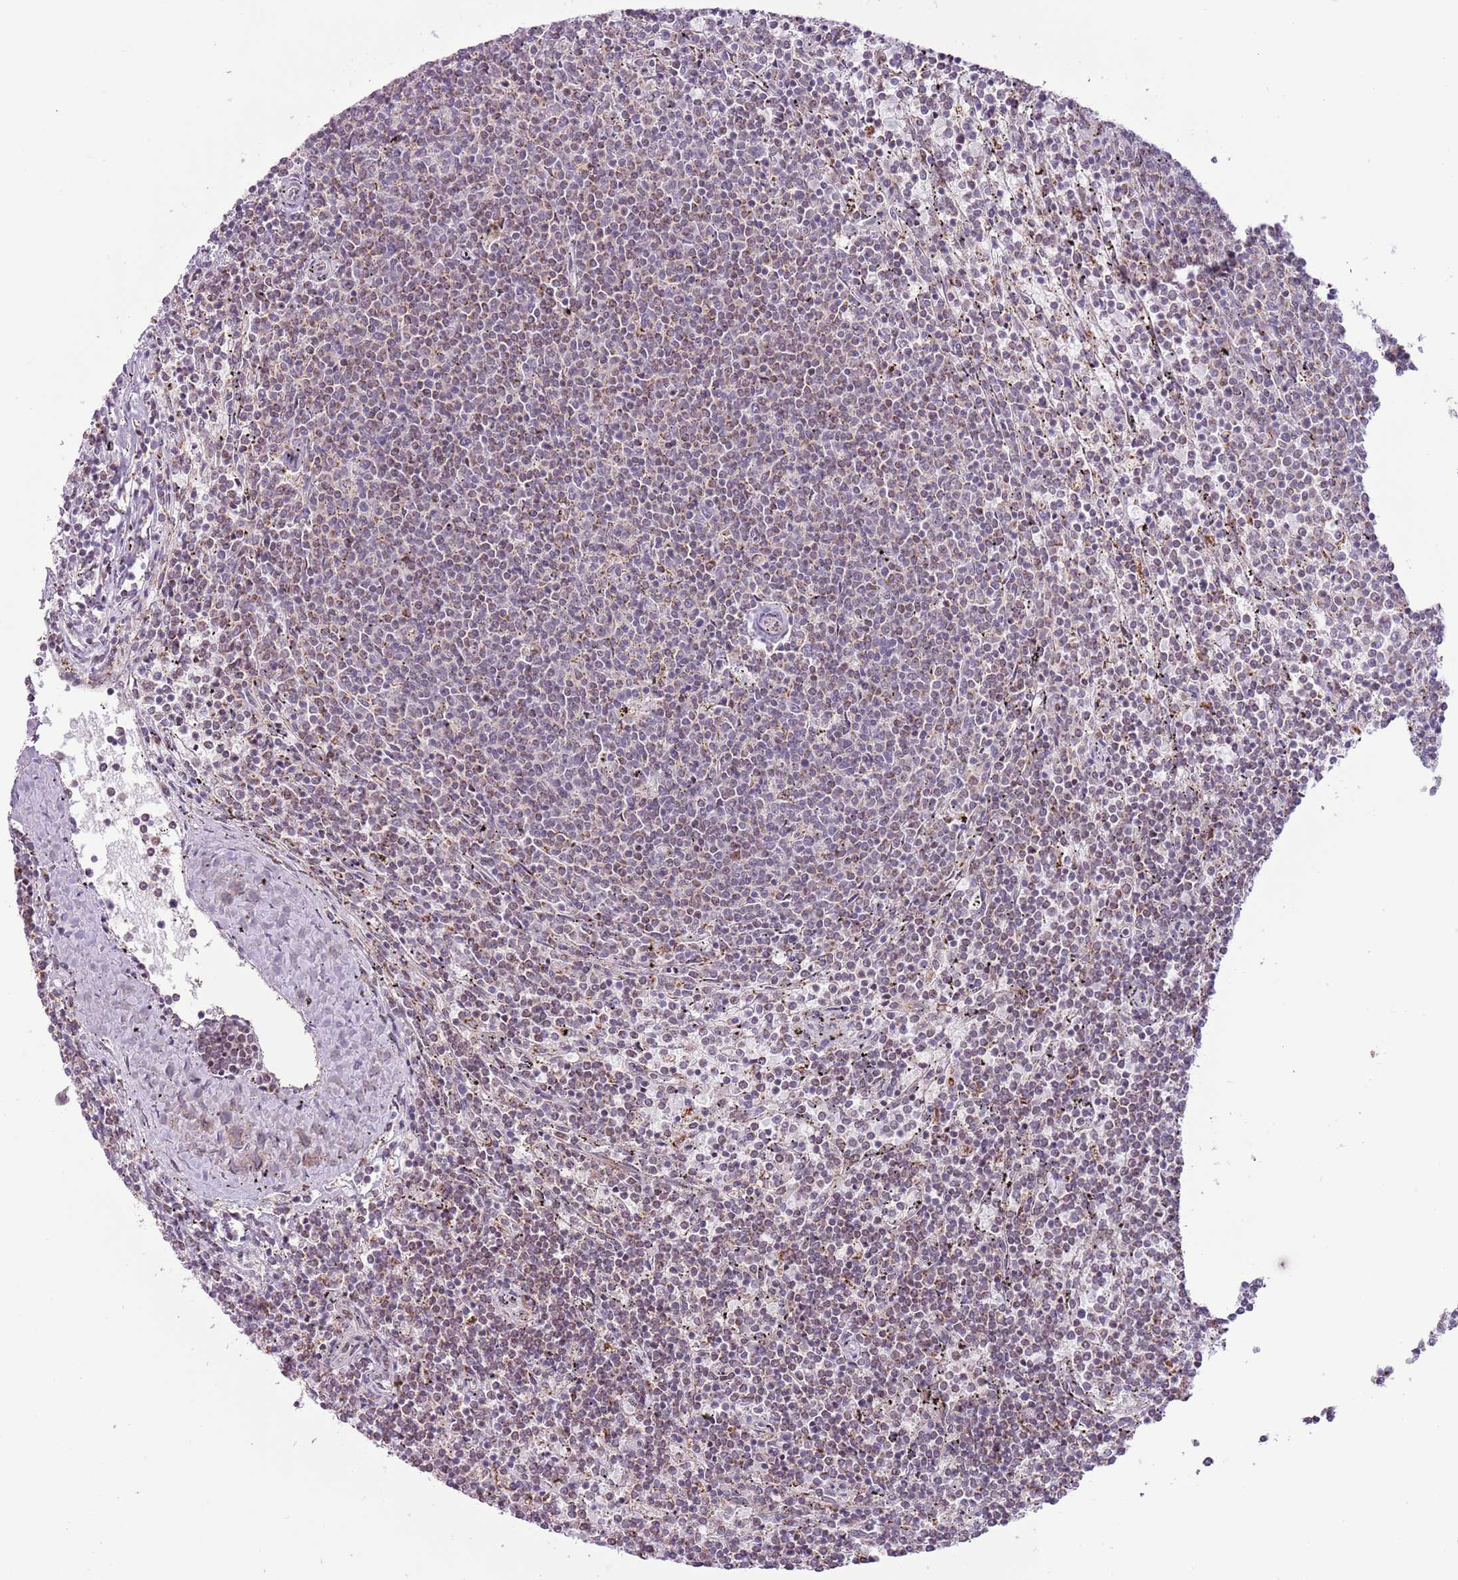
{"staining": {"intensity": "negative", "quantity": "none", "location": "none"}, "tissue": "lymphoma", "cell_type": "Tumor cells", "image_type": "cancer", "snomed": [{"axis": "morphology", "description": "Malignant lymphoma, non-Hodgkin's type, Low grade"}, {"axis": "topography", "description": "Spleen"}], "caption": "Immunohistochemistry (IHC) image of neoplastic tissue: lymphoma stained with DAB (3,3'-diaminobenzidine) shows no significant protein expression in tumor cells.", "gene": "MLLT11", "patient": {"sex": "female", "age": 50}}